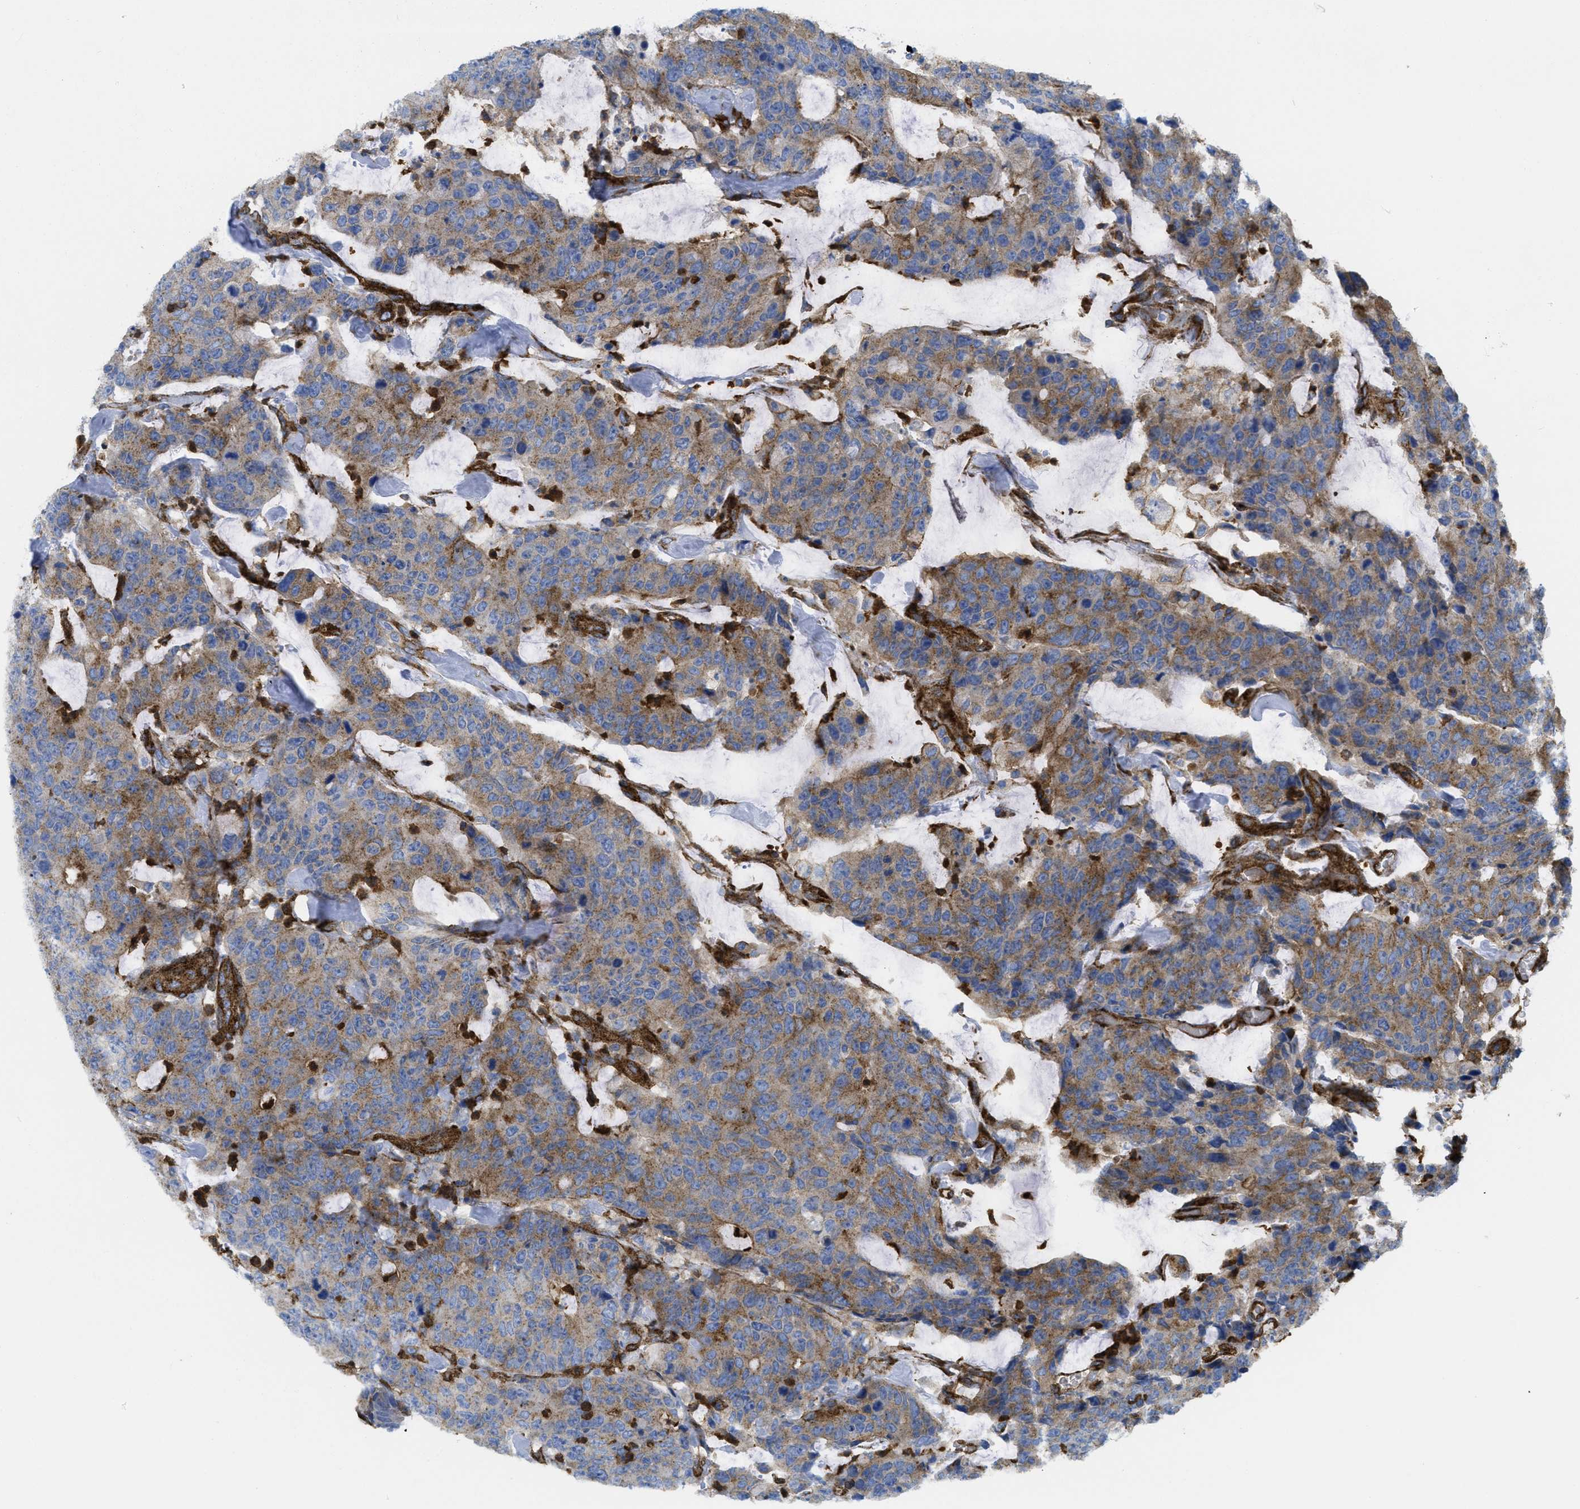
{"staining": {"intensity": "moderate", "quantity": ">75%", "location": "cytoplasmic/membranous"}, "tissue": "colorectal cancer", "cell_type": "Tumor cells", "image_type": "cancer", "snomed": [{"axis": "morphology", "description": "Adenocarcinoma, NOS"}, {"axis": "topography", "description": "Colon"}], "caption": "The micrograph demonstrates staining of colorectal cancer, revealing moderate cytoplasmic/membranous protein expression (brown color) within tumor cells.", "gene": "HIP1", "patient": {"sex": "female", "age": 86}}